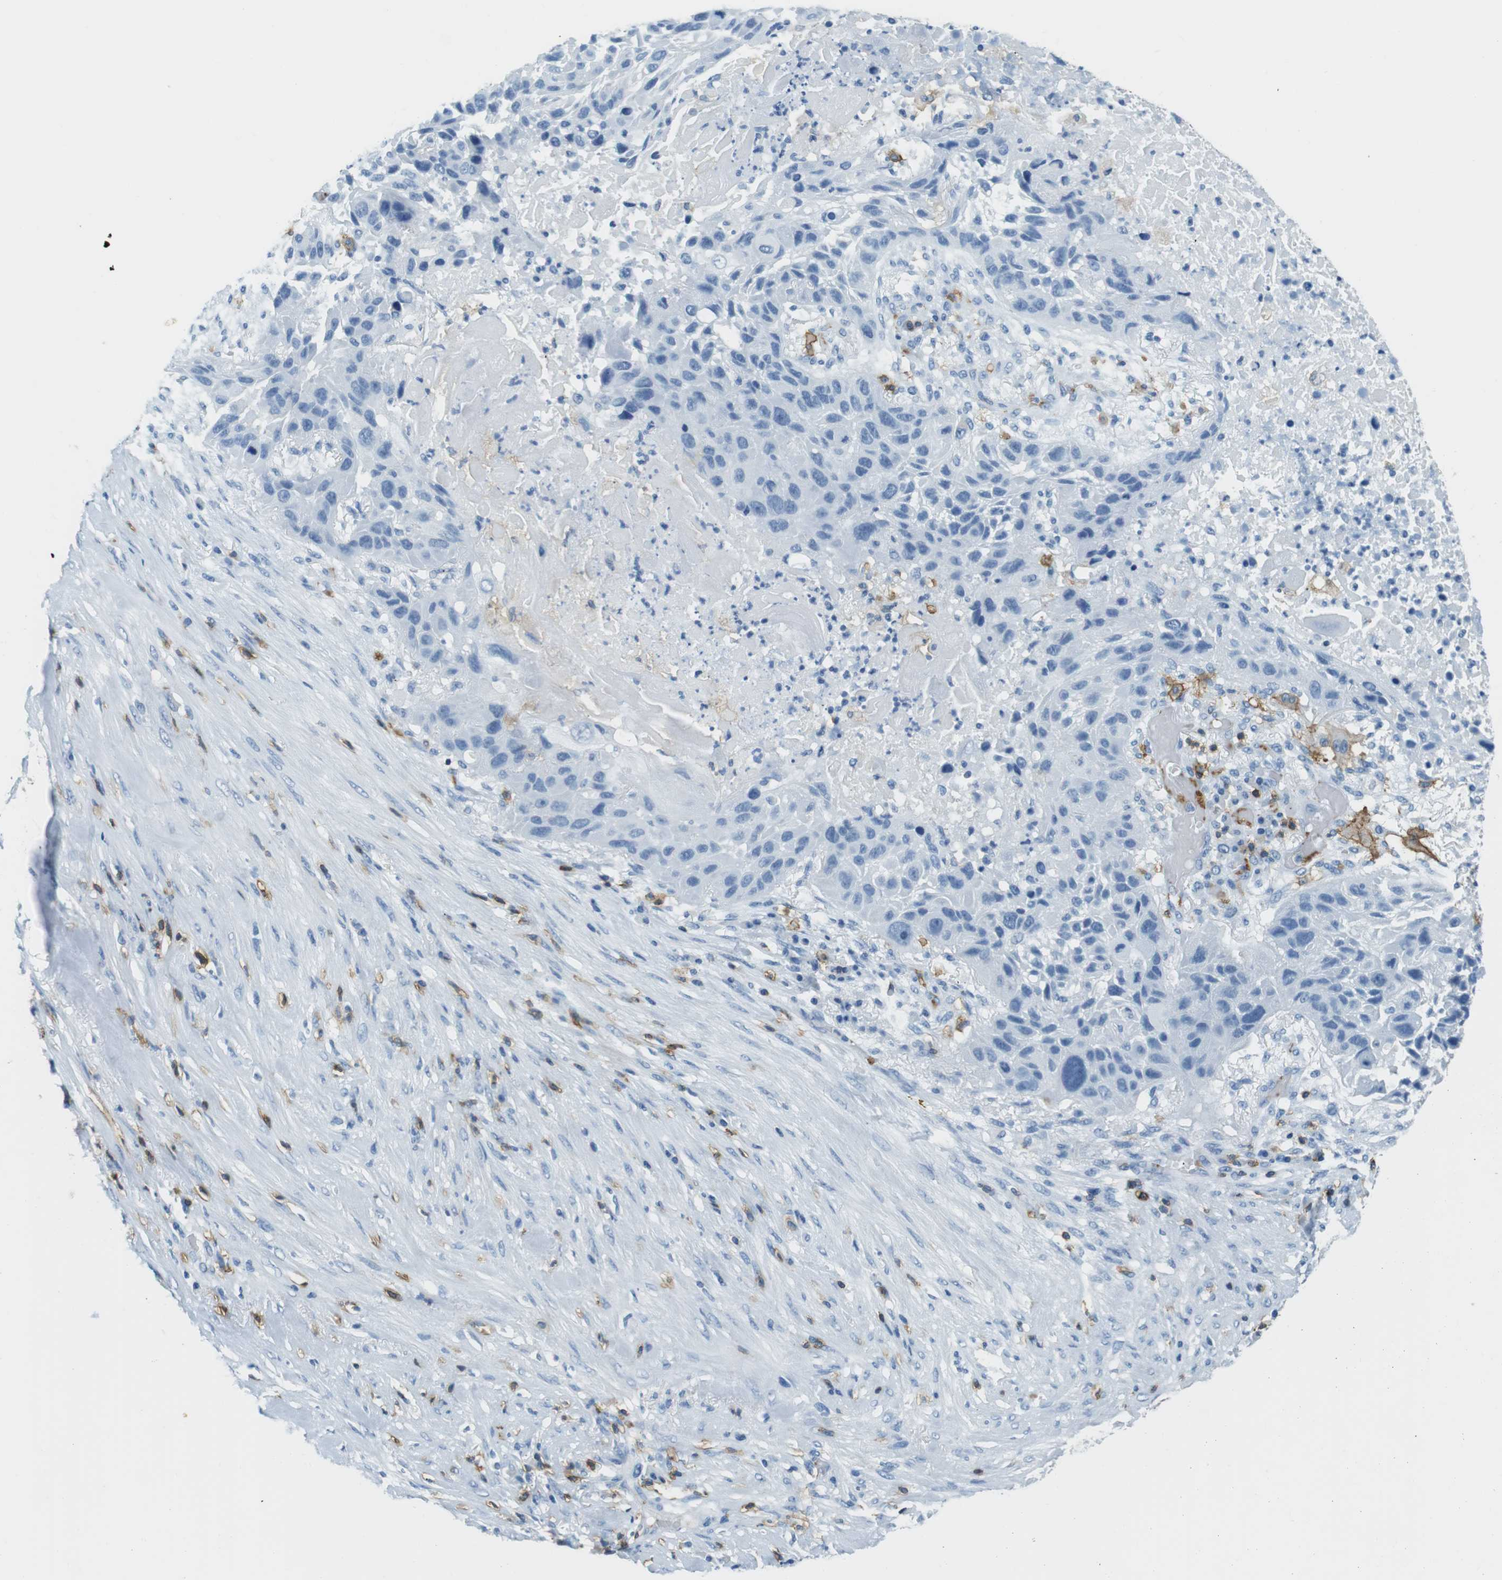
{"staining": {"intensity": "negative", "quantity": "none", "location": "none"}, "tissue": "lung cancer", "cell_type": "Tumor cells", "image_type": "cancer", "snomed": [{"axis": "morphology", "description": "Squamous cell carcinoma, NOS"}, {"axis": "topography", "description": "Lung"}], "caption": "The photomicrograph demonstrates no significant positivity in tumor cells of lung cancer.", "gene": "LAT", "patient": {"sex": "male", "age": 57}}